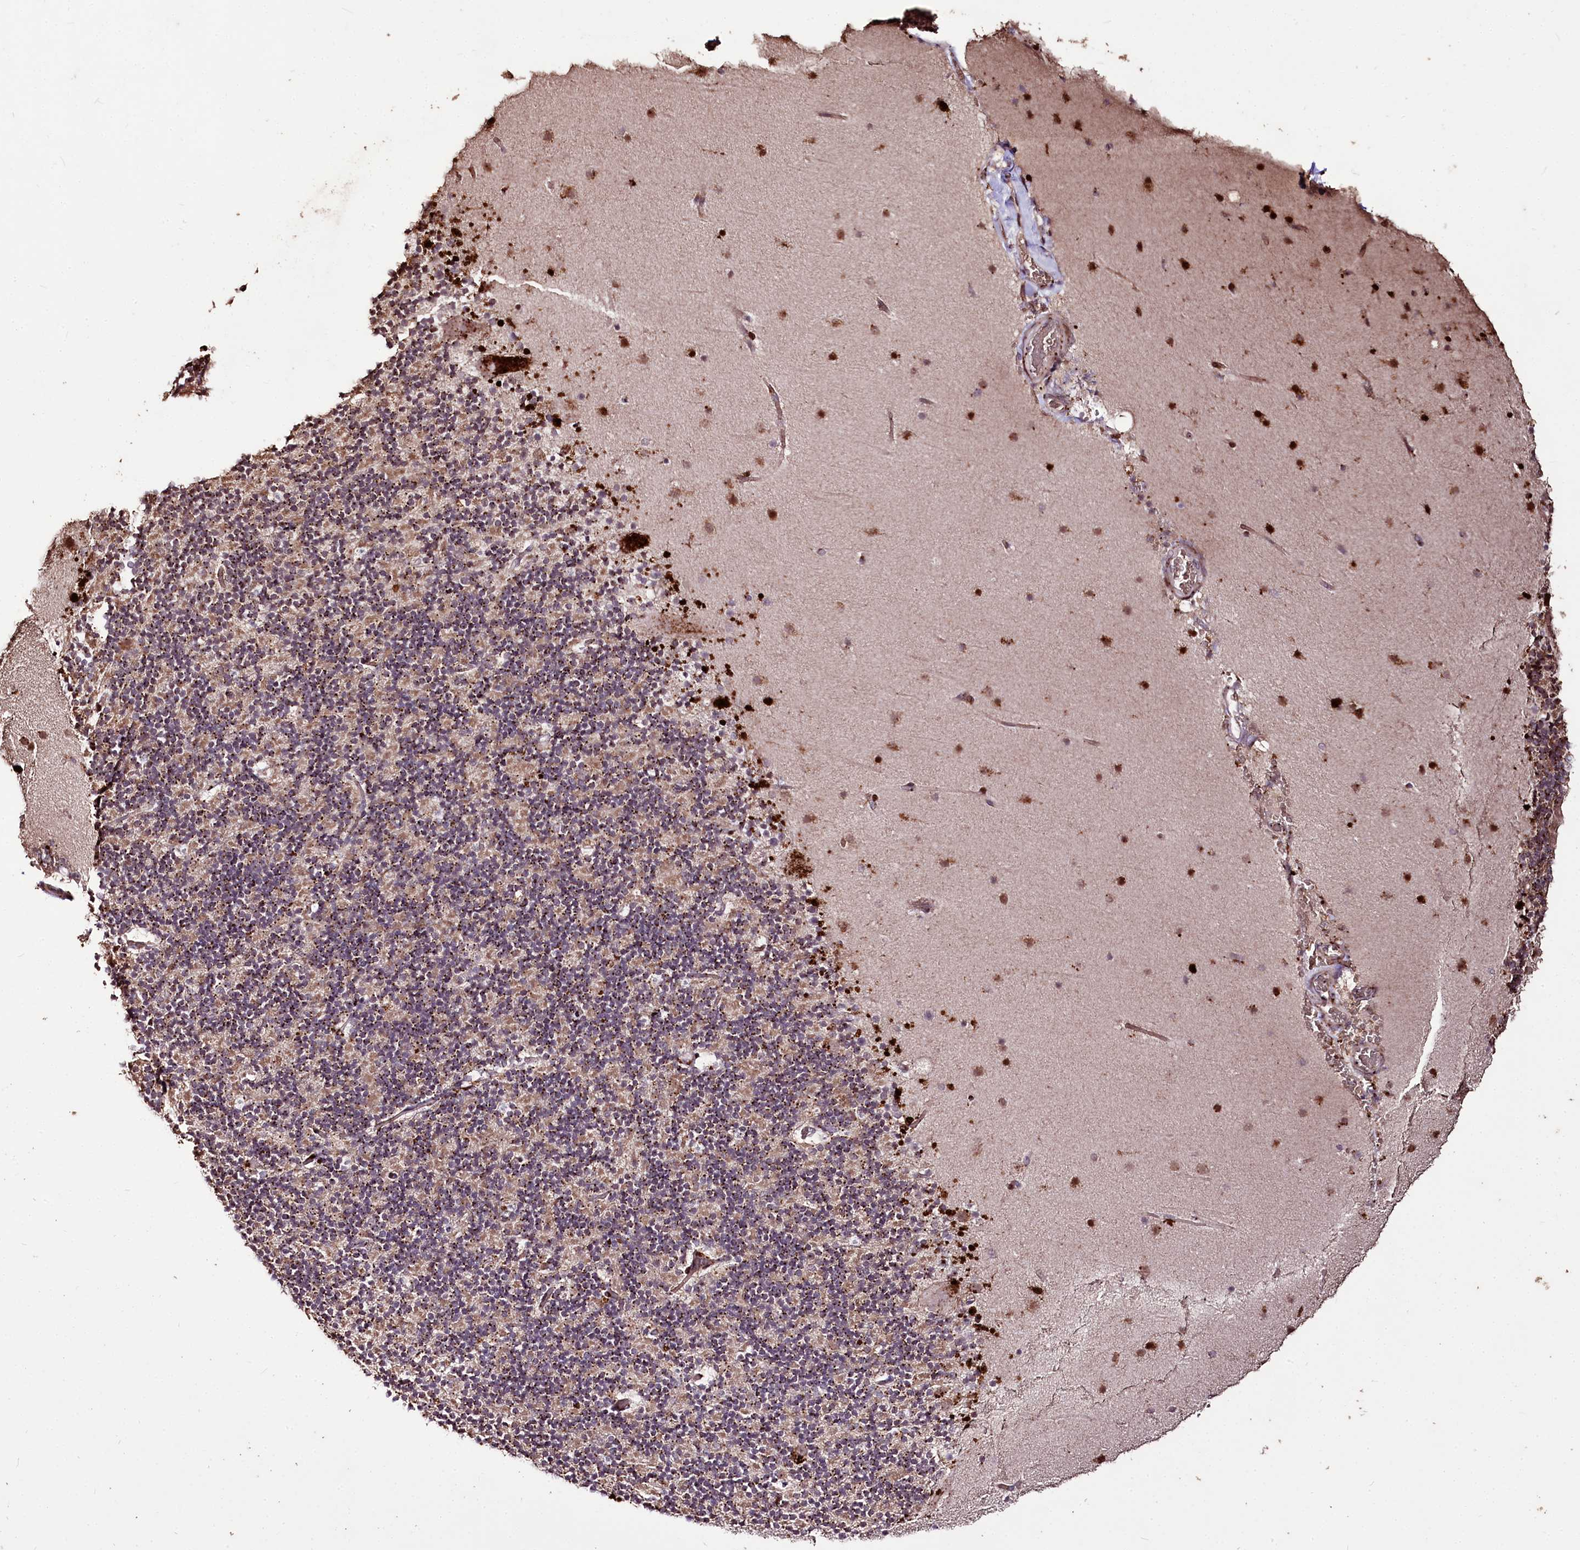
{"staining": {"intensity": "moderate", "quantity": ">75%", "location": "cytoplasmic/membranous"}, "tissue": "cerebellum", "cell_type": "Cells in granular layer", "image_type": "normal", "snomed": [{"axis": "morphology", "description": "Normal tissue, NOS"}, {"axis": "topography", "description": "Cerebellum"}], "caption": "DAB immunohistochemical staining of normal cerebellum demonstrates moderate cytoplasmic/membranous protein expression in about >75% of cells in granular layer. The protein is stained brown, and the nuclei are stained in blue (DAB IHC with brightfield microscopy, high magnification).", "gene": "CARD19", "patient": {"sex": "male", "age": 57}}